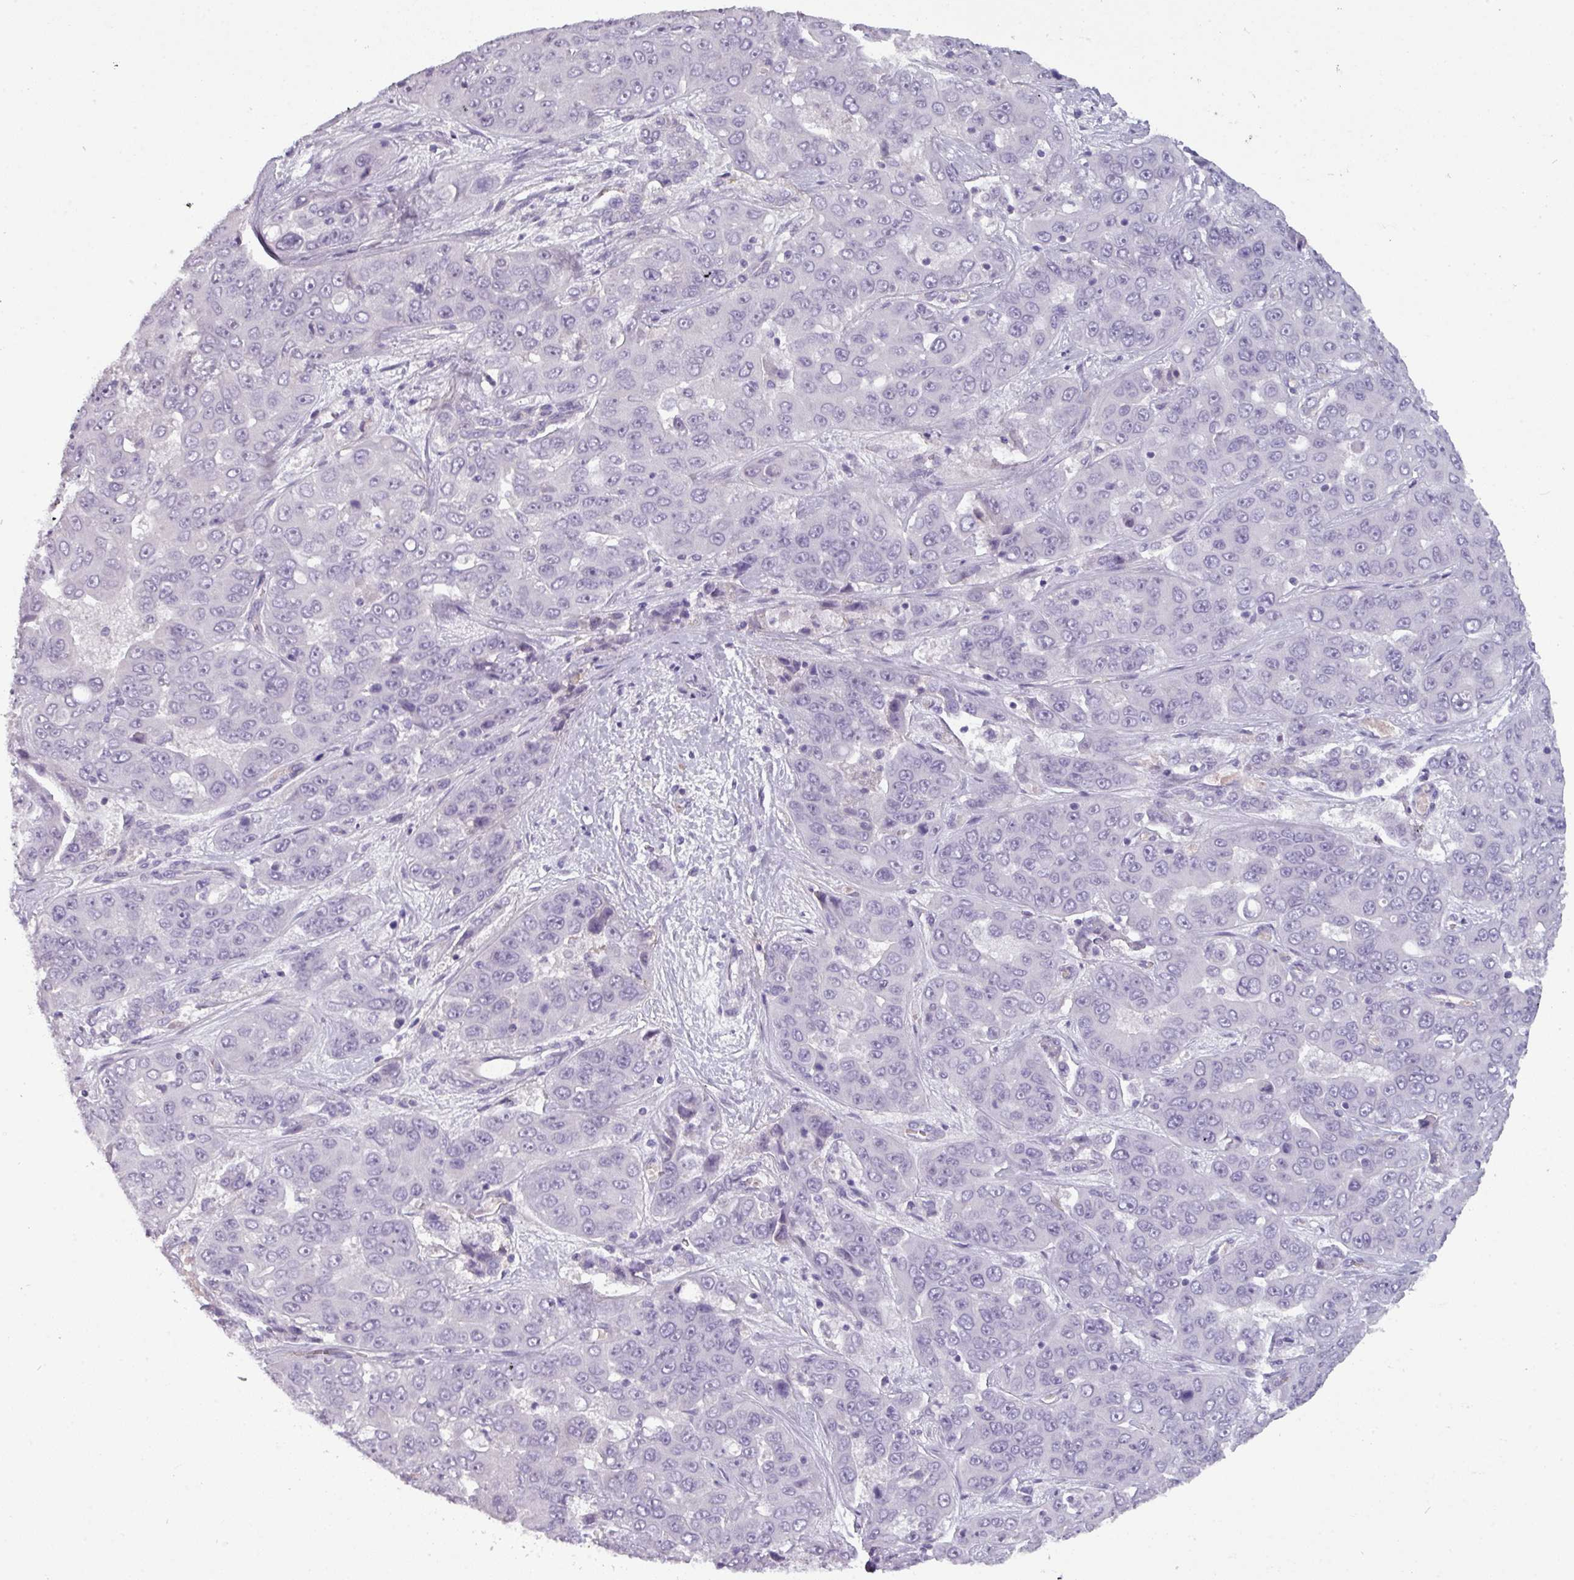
{"staining": {"intensity": "negative", "quantity": "none", "location": "none"}, "tissue": "liver cancer", "cell_type": "Tumor cells", "image_type": "cancer", "snomed": [{"axis": "morphology", "description": "Cholangiocarcinoma"}, {"axis": "topography", "description": "Liver"}], "caption": "High power microscopy photomicrograph of an IHC image of liver cancer (cholangiocarcinoma), revealing no significant staining in tumor cells.", "gene": "AREL1", "patient": {"sex": "female", "age": 52}}